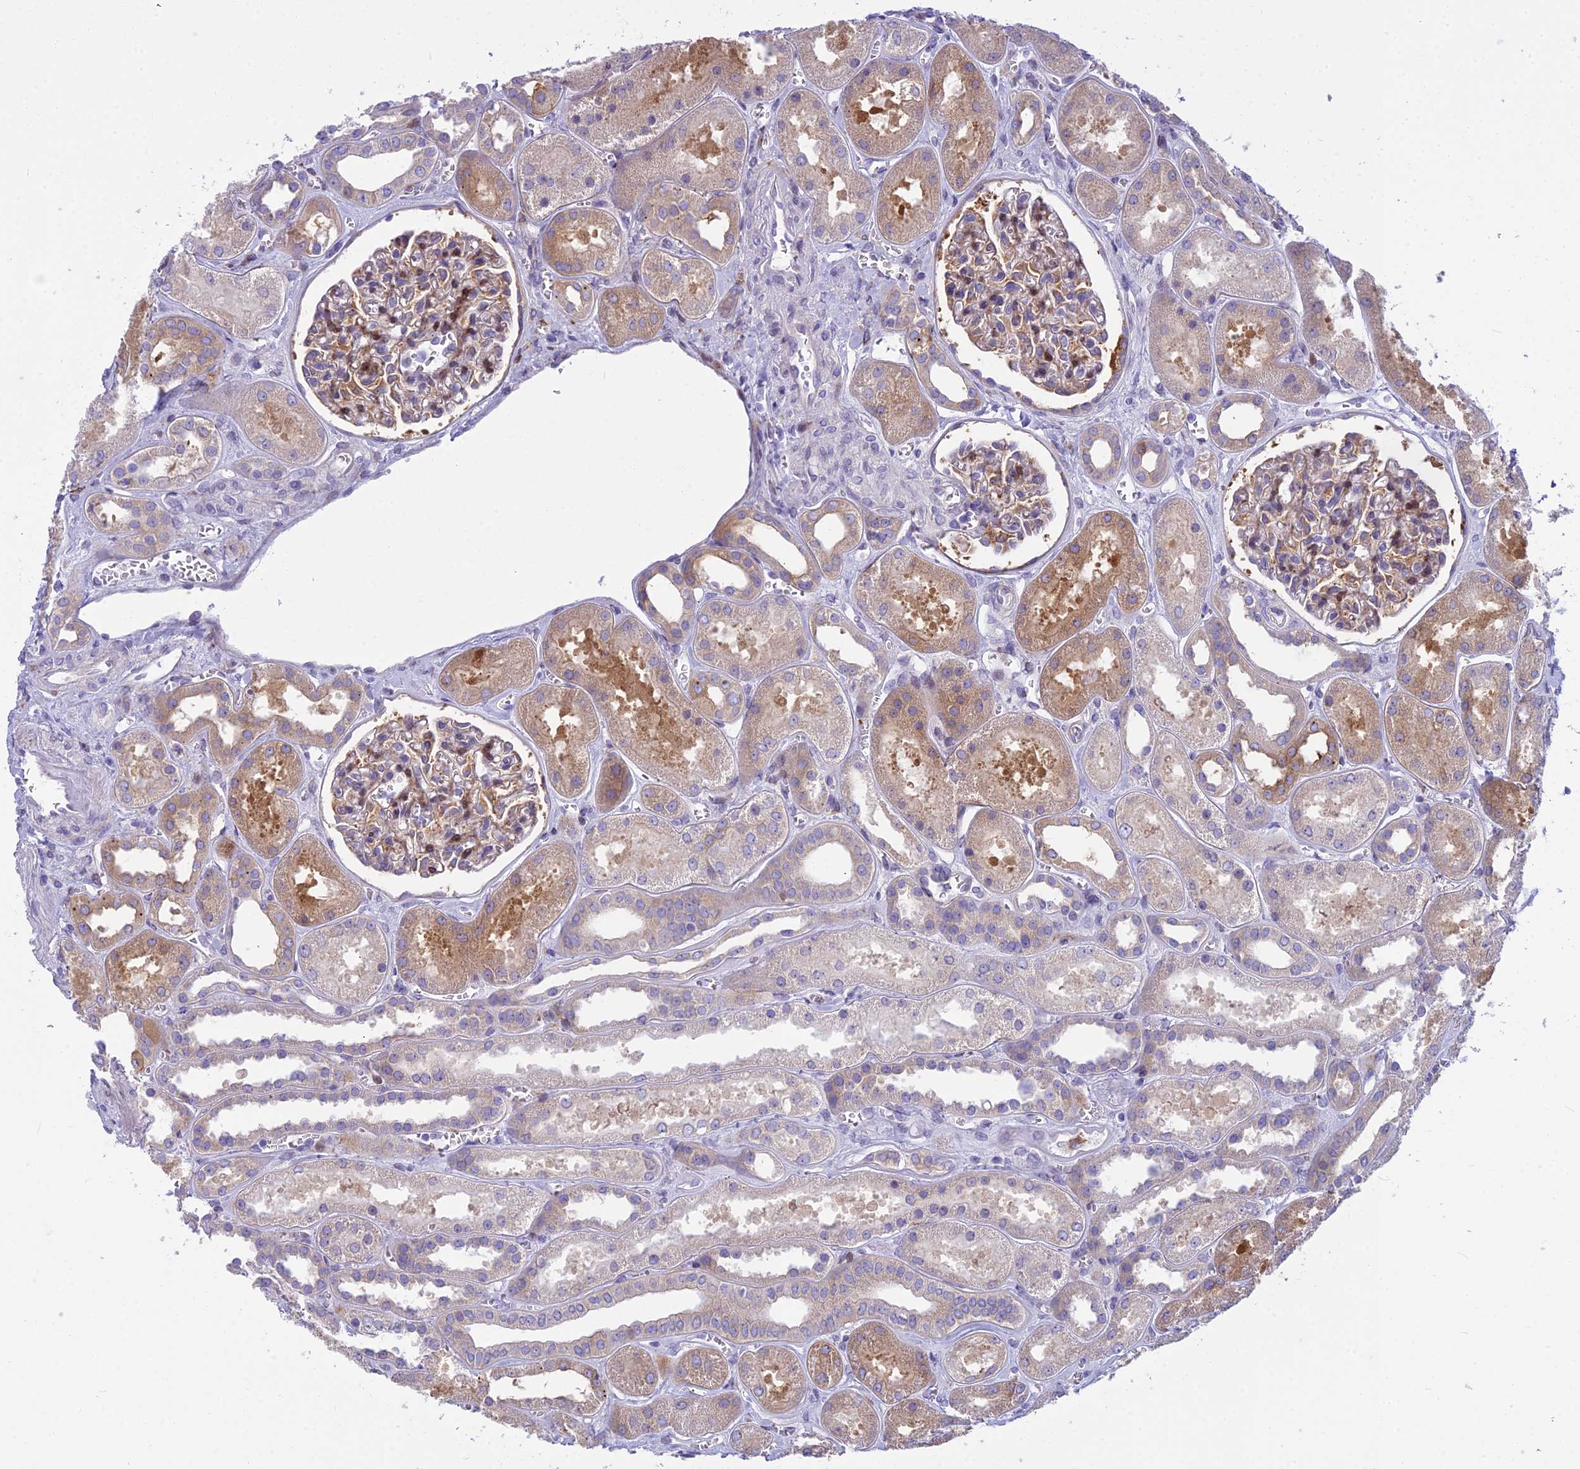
{"staining": {"intensity": "weak", "quantity": "25%-75%", "location": "cytoplasmic/membranous"}, "tissue": "kidney", "cell_type": "Cells in glomeruli", "image_type": "normal", "snomed": [{"axis": "morphology", "description": "Normal tissue, NOS"}, {"axis": "morphology", "description": "Adenocarcinoma, NOS"}, {"axis": "topography", "description": "Kidney"}], "caption": "This photomicrograph demonstrates immunohistochemistry (IHC) staining of benign human kidney, with low weak cytoplasmic/membranous expression in about 25%-75% of cells in glomeruli.", "gene": "PCDHB14", "patient": {"sex": "female", "age": 68}}